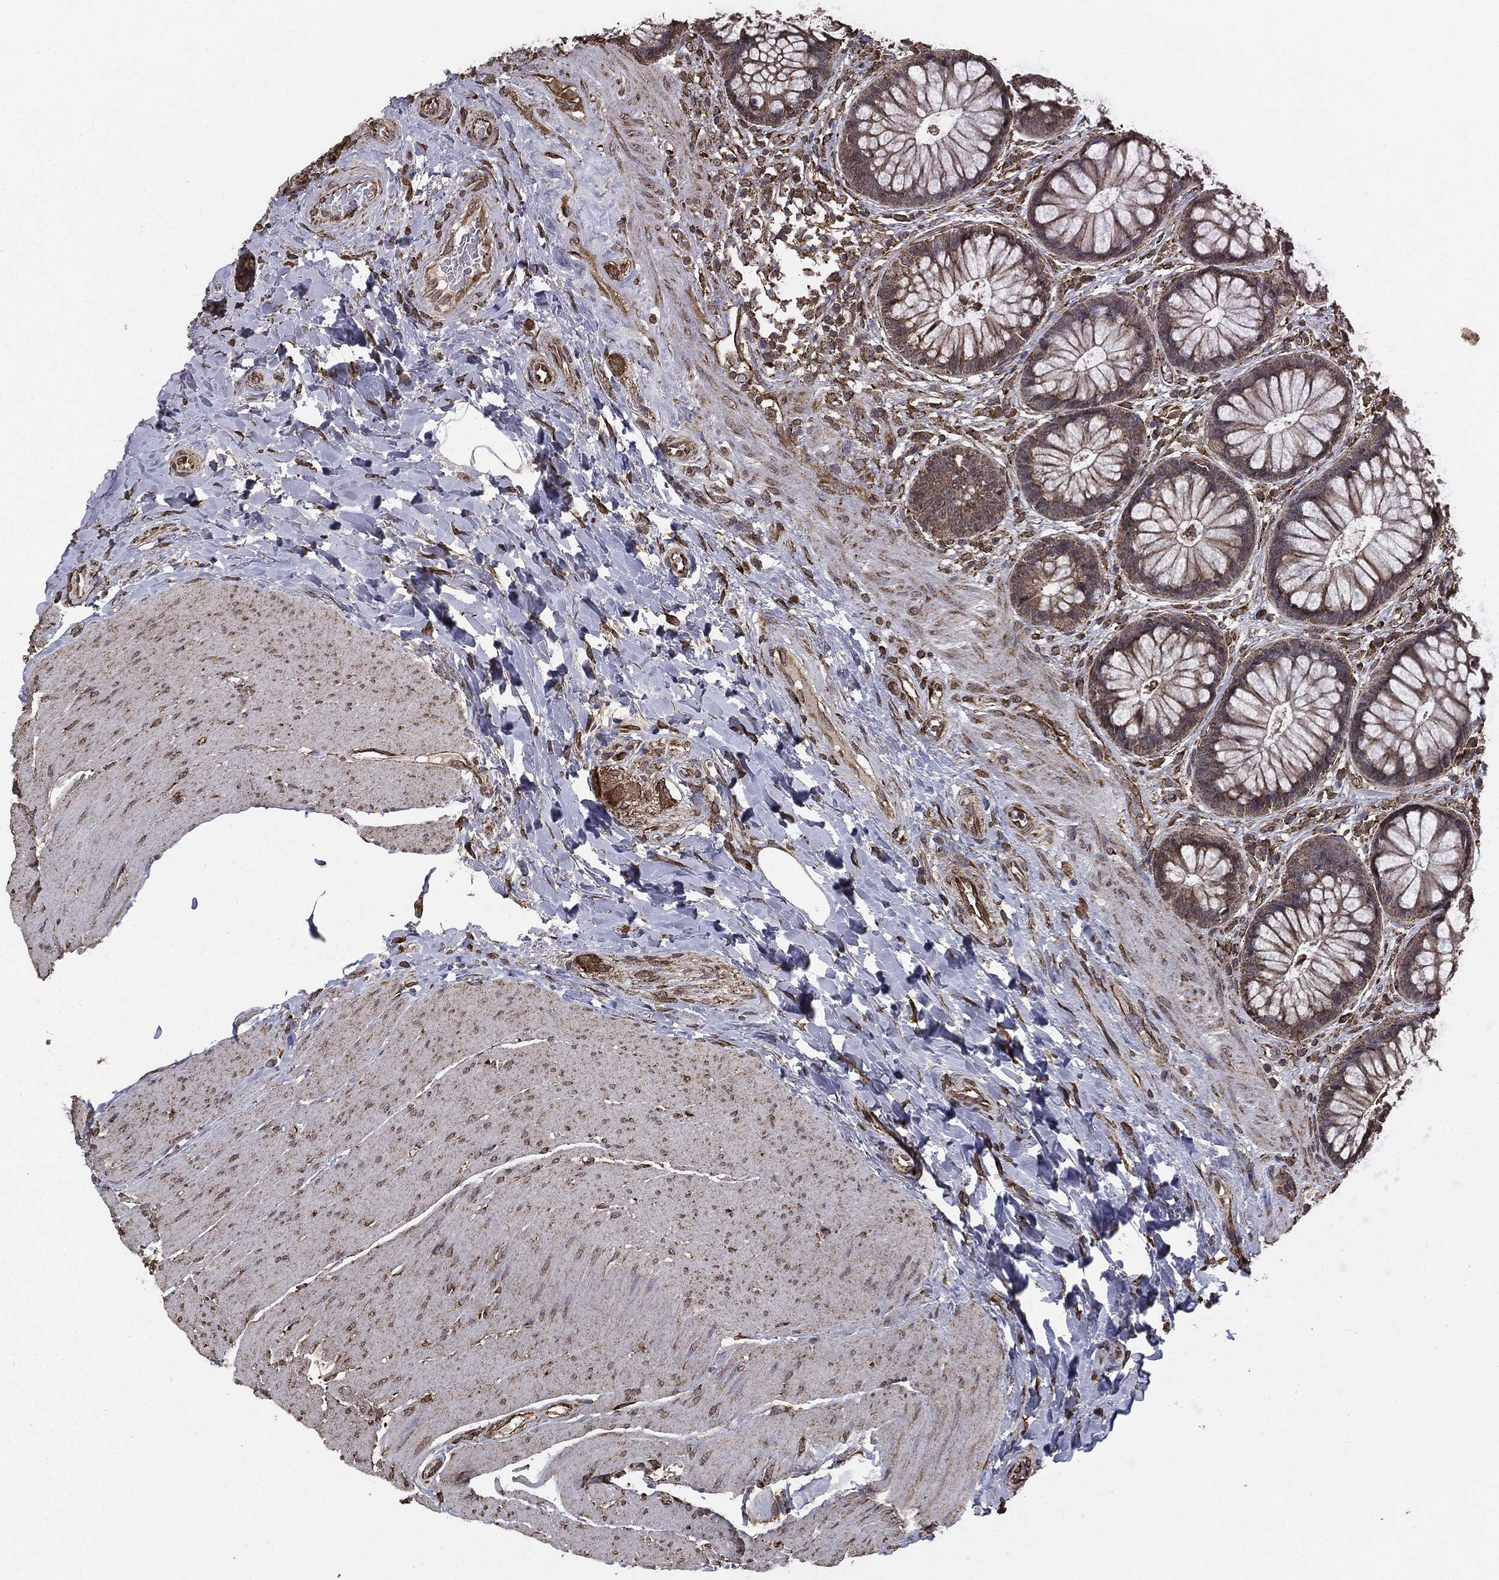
{"staining": {"intensity": "negative", "quantity": "none", "location": "none"}, "tissue": "rectum", "cell_type": "Glandular cells", "image_type": "normal", "snomed": [{"axis": "morphology", "description": "Normal tissue, NOS"}, {"axis": "topography", "description": "Rectum"}], "caption": "The histopathology image reveals no significant positivity in glandular cells of rectum.", "gene": "MTOR", "patient": {"sex": "female", "age": 58}}